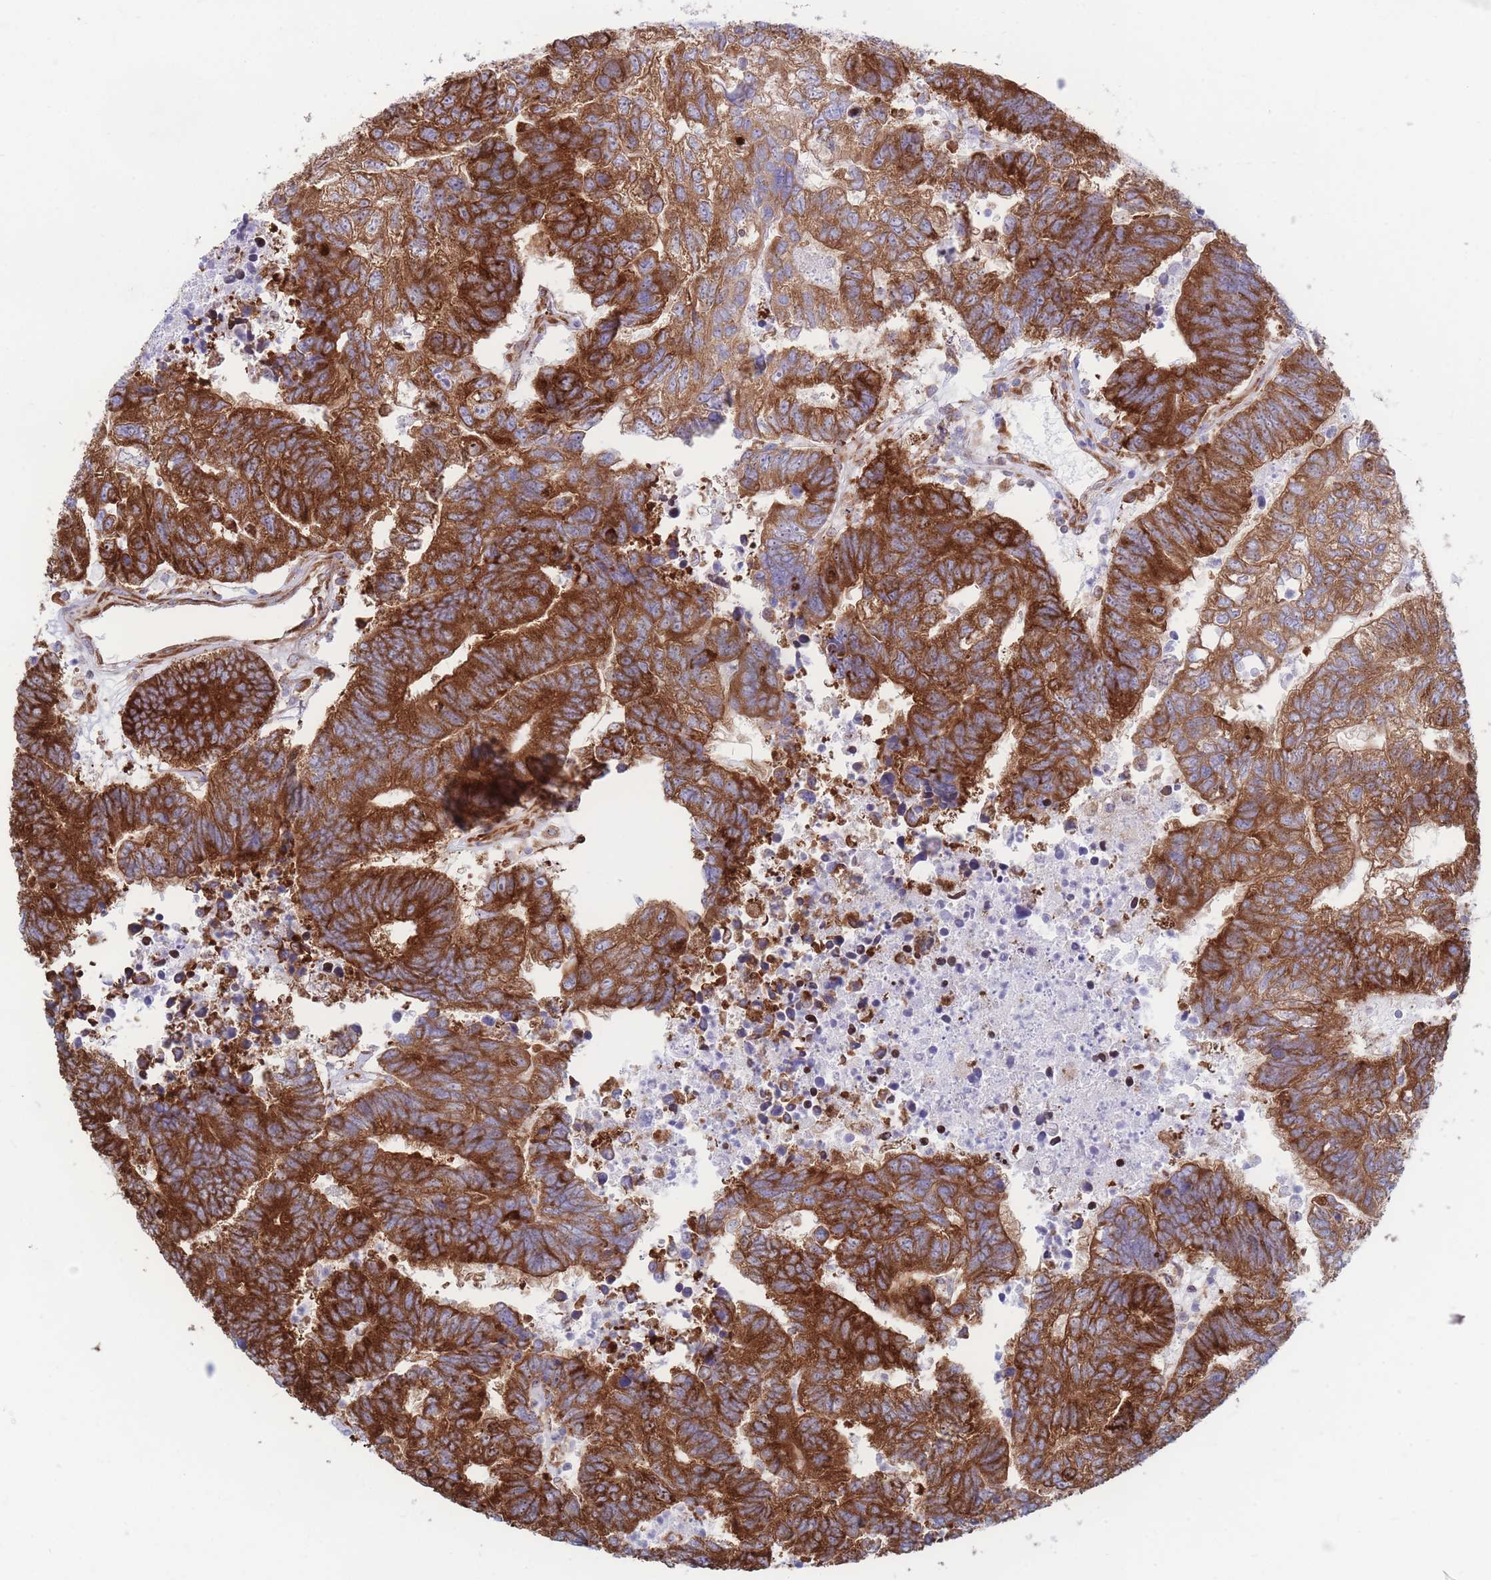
{"staining": {"intensity": "strong", "quantity": ">75%", "location": "cytoplasmic/membranous"}, "tissue": "colorectal cancer", "cell_type": "Tumor cells", "image_type": "cancer", "snomed": [{"axis": "morphology", "description": "Adenocarcinoma, NOS"}, {"axis": "topography", "description": "Colon"}], "caption": "Immunohistochemical staining of human colorectal adenocarcinoma displays high levels of strong cytoplasmic/membranous staining in approximately >75% of tumor cells. The staining is performed using DAB brown chromogen to label protein expression. The nuclei are counter-stained blue using hematoxylin.", "gene": "RPL8", "patient": {"sex": "female", "age": 48}}